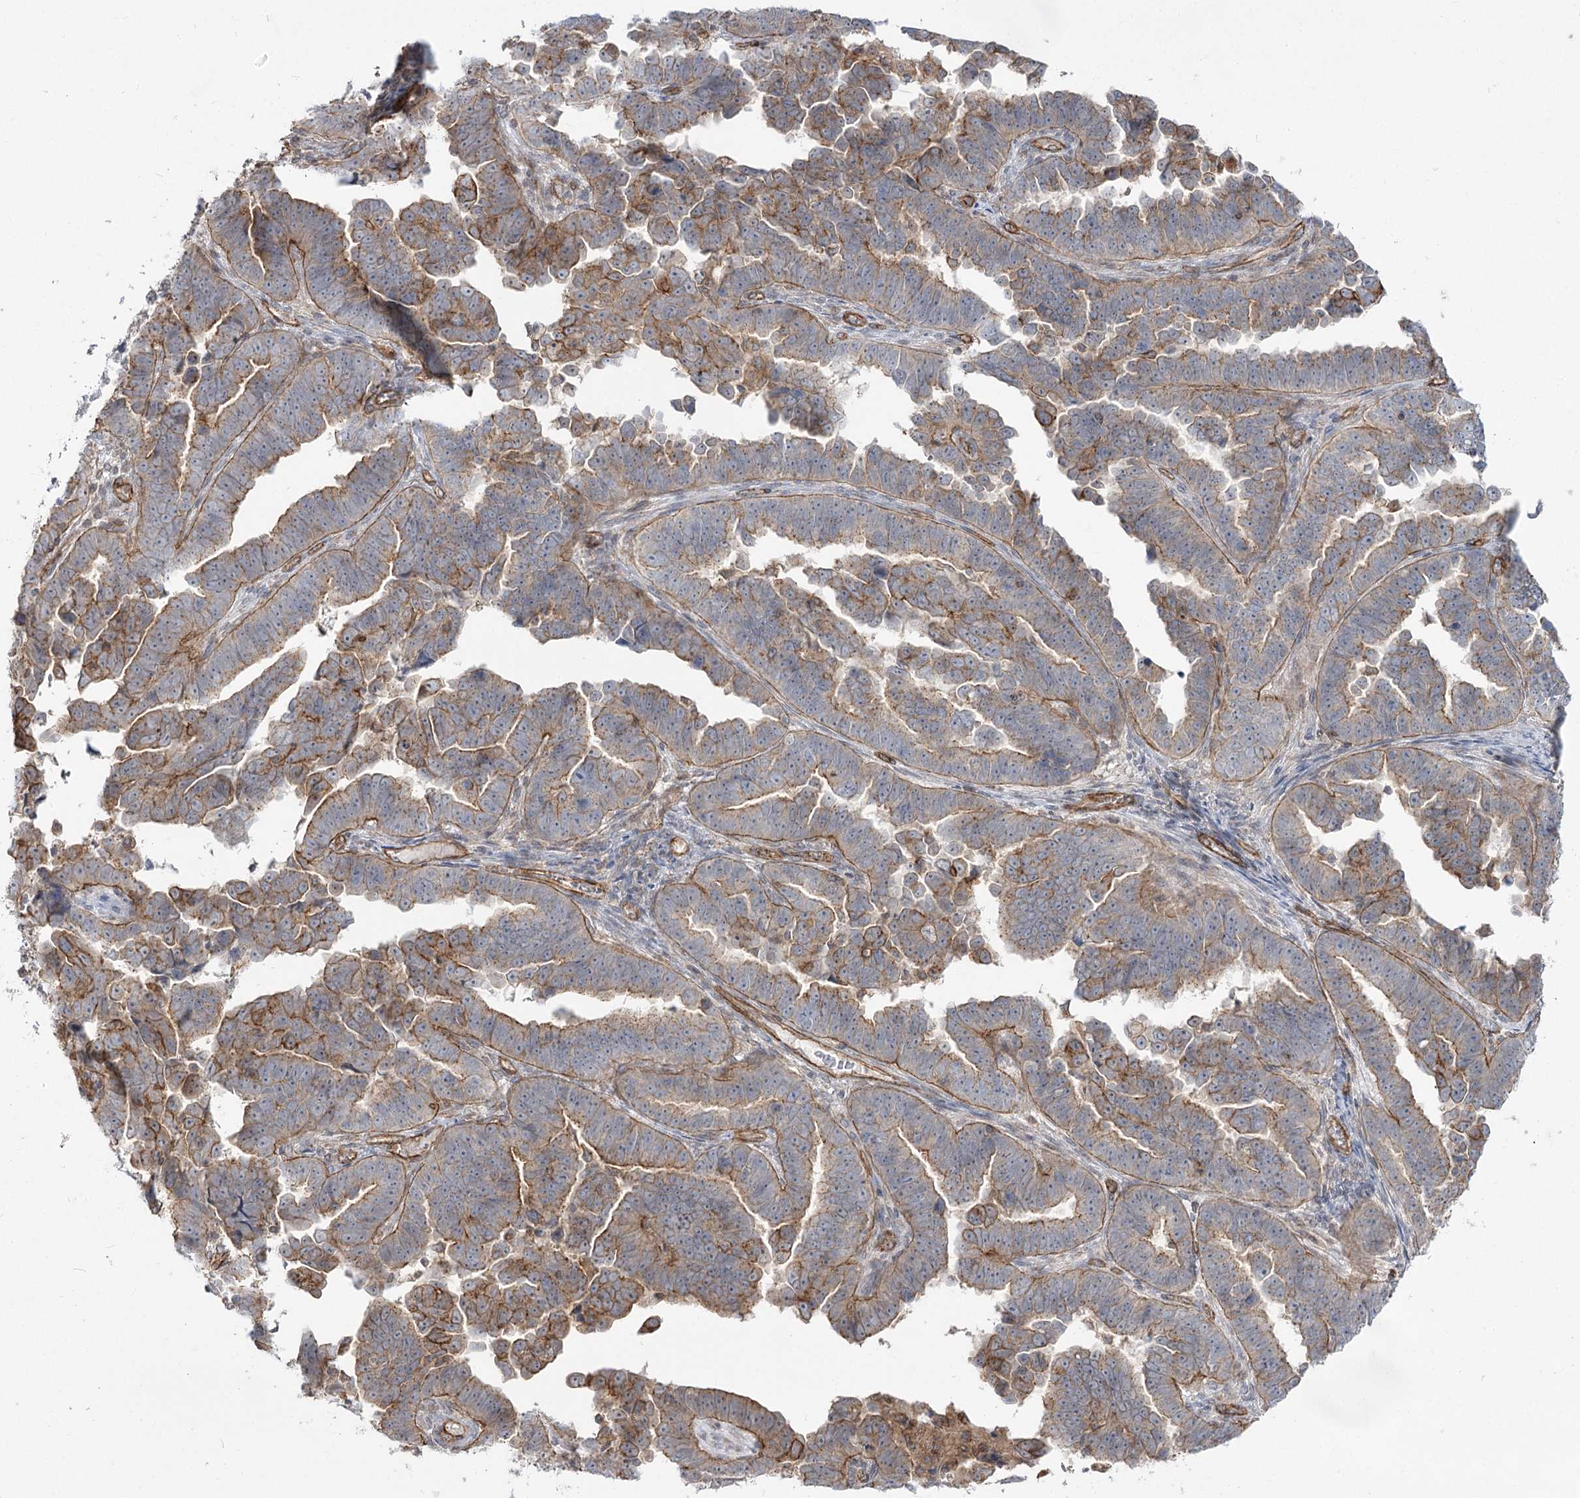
{"staining": {"intensity": "moderate", "quantity": ">75%", "location": "cytoplasmic/membranous"}, "tissue": "endometrial cancer", "cell_type": "Tumor cells", "image_type": "cancer", "snomed": [{"axis": "morphology", "description": "Adenocarcinoma, NOS"}, {"axis": "topography", "description": "Endometrium"}], "caption": "Immunohistochemistry of human endometrial adenocarcinoma demonstrates medium levels of moderate cytoplasmic/membranous staining in approximately >75% of tumor cells.", "gene": "SH3BP5L", "patient": {"sex": "female", "age": 75}}